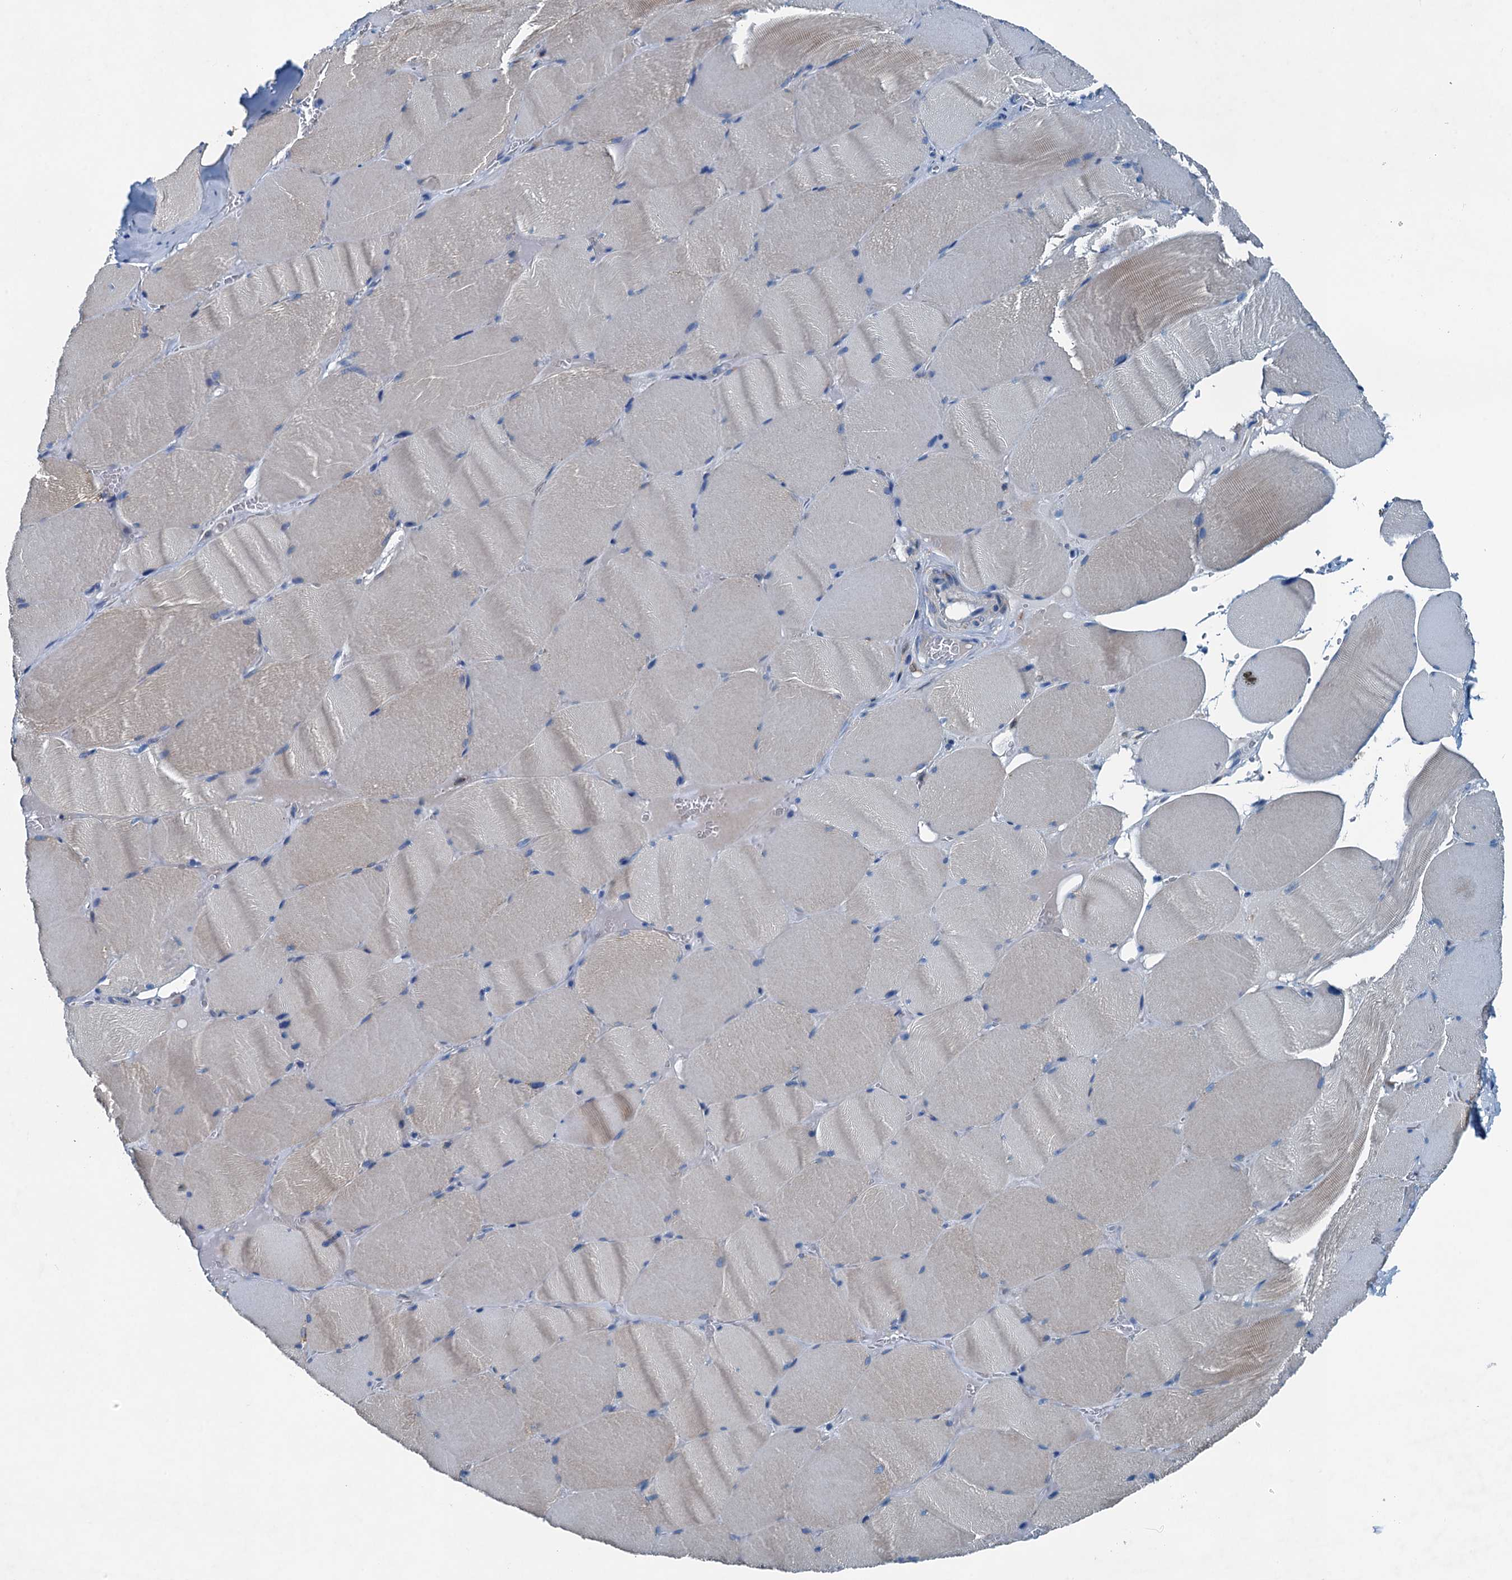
{"staining": {"intensity": "weak", "quantity": "<25%", "location": "cytoplasmic/membranous"}, "tissue": "skeletal muscle", "cell_type": "Myocytes", "image_type": "normal", "snomed": [{"axis": "morphology", "description": "Normal tissue, NOS"}, {"axis": "topography", "description": "Skeletal muscle"}, {"axis": "topography", "description": "Head-Neck"}], "caption": "The histopathology image shows no staining of myocytes in unremarkable skeletal muscle.", "gene": "RAB3IL1", "patient": {"sex": "male", "age": 66}}